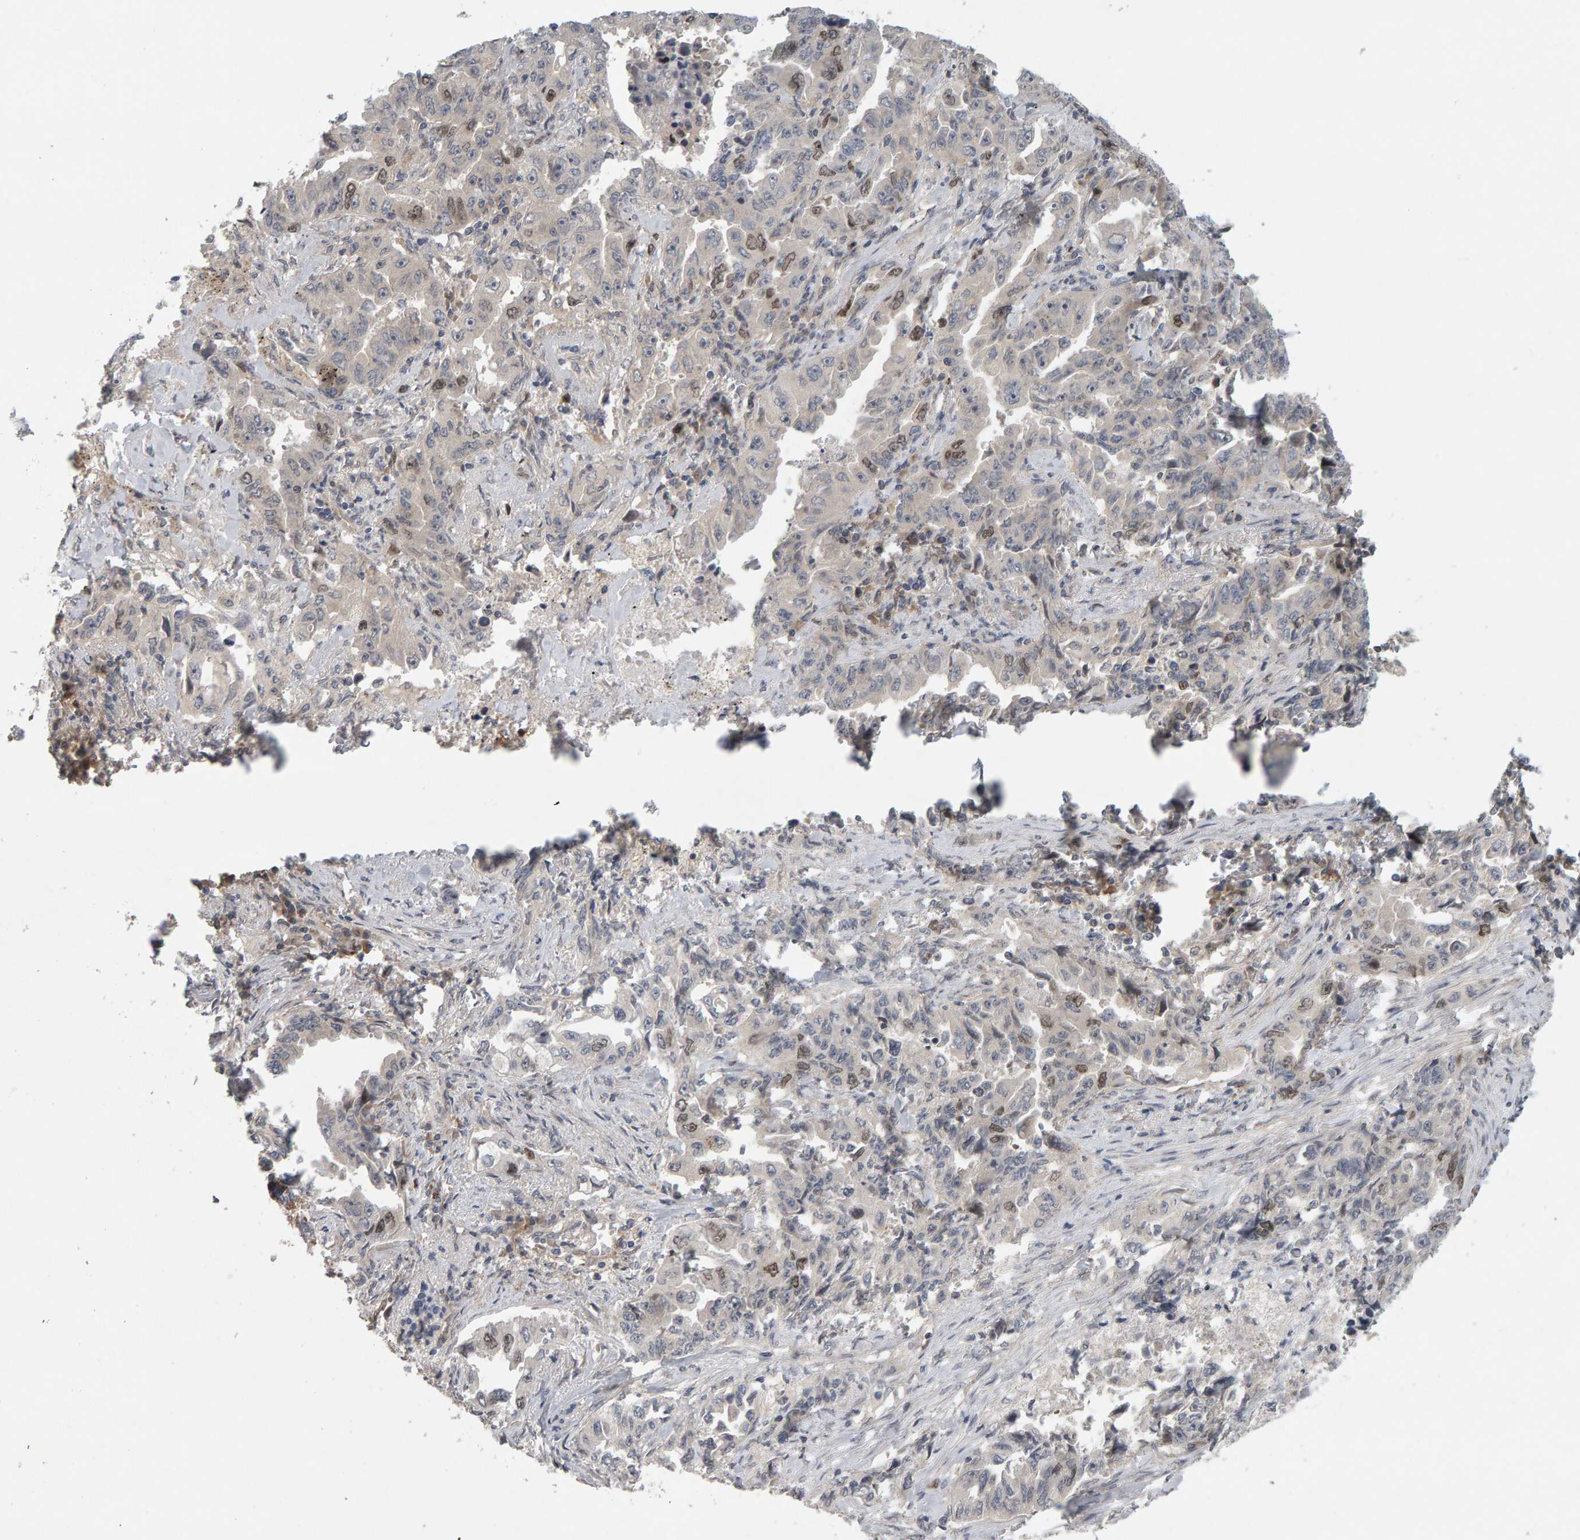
{"staining": {"intensity": "moderate", "quantity": "<25%", "location": "nuclear"}, "tissue": "lung cancer", "cell_type": "Tumor cells", "image_type": "cancer", "snomed": [{"axis": "morphology", "description": "Adenocarcinoma, NOS"}, {"axis": "topography", "description": "Lung"}], "caption": "Immunohistochemical staining of human lung cancer shows low levels of moderate nuclear protein positivity in about <25% of tumor cells.", "gene": "CDCA5", "patient": {"sex": "female", "age": 51}}